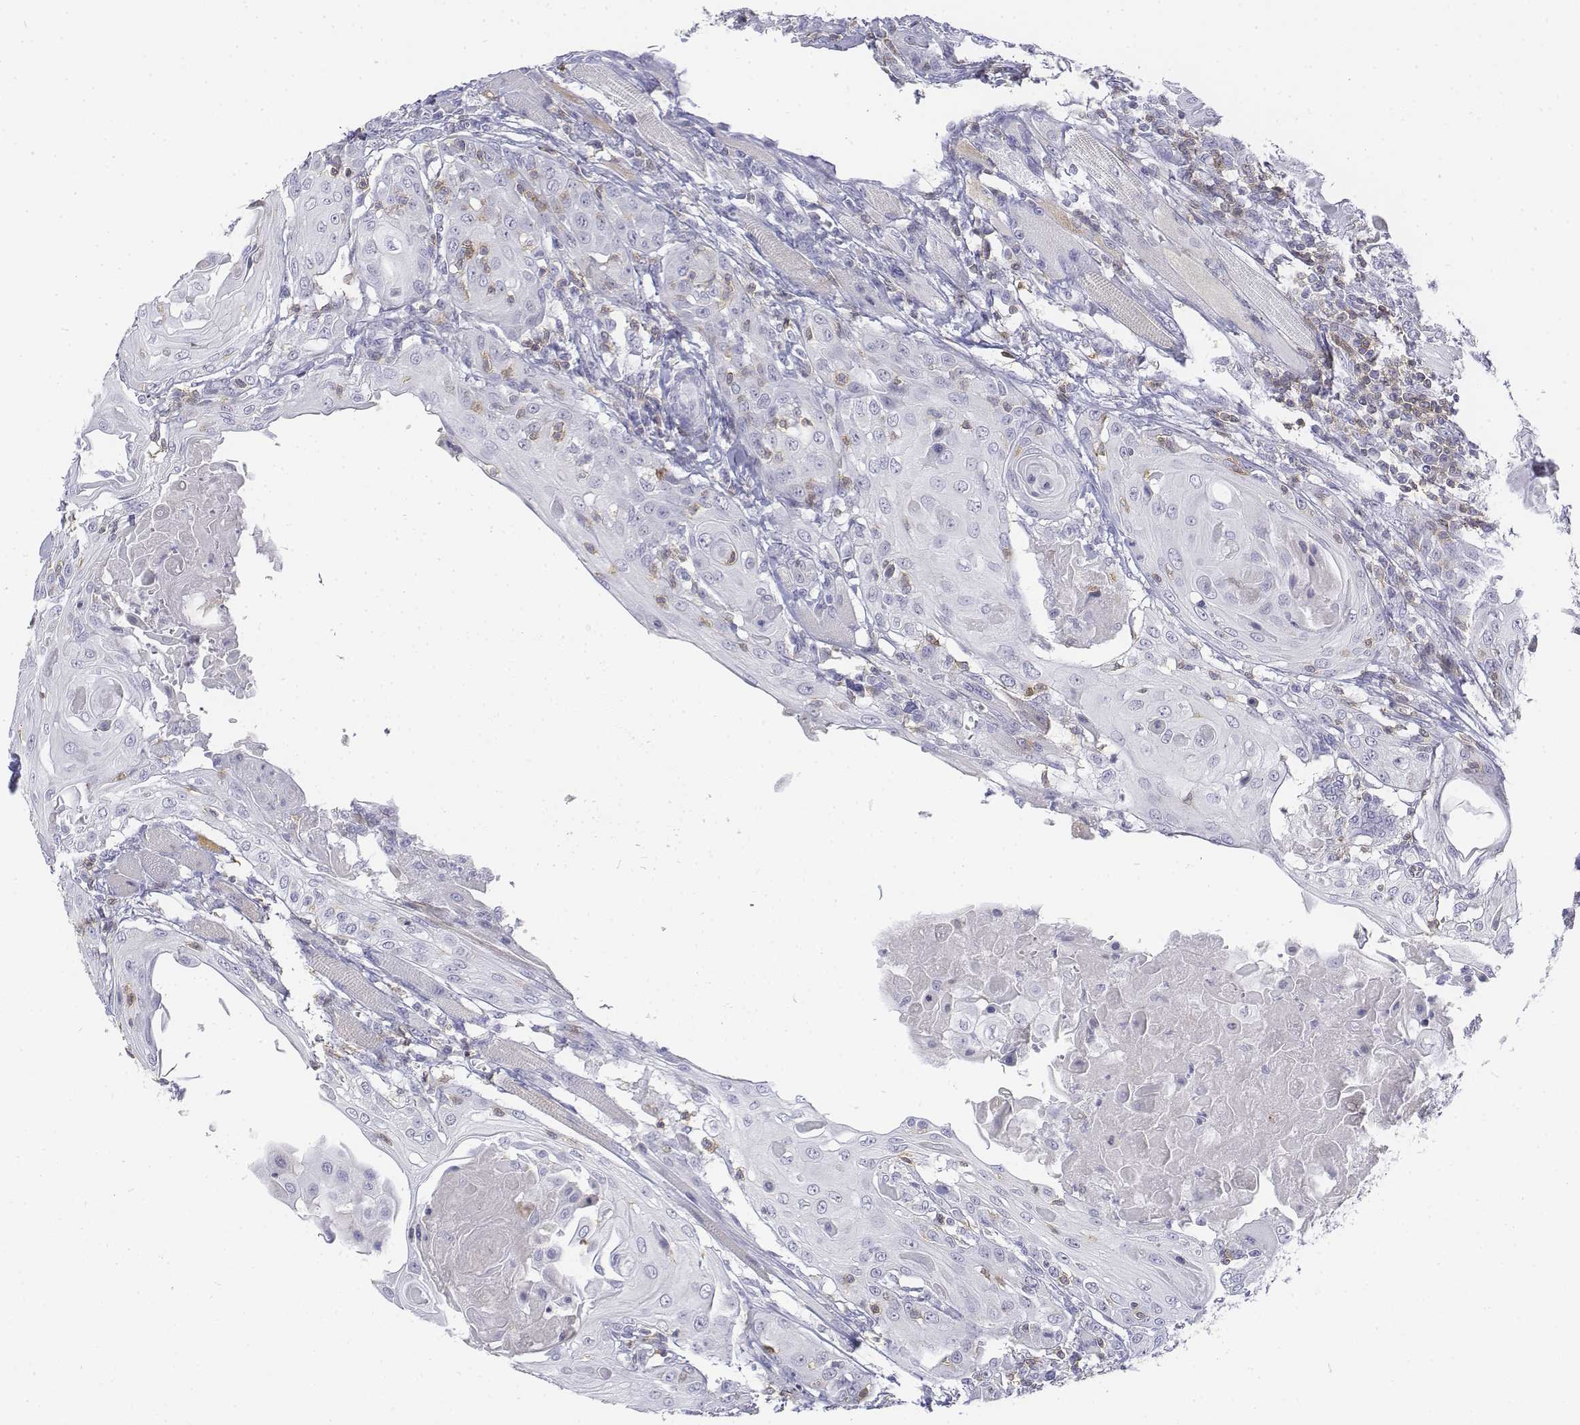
{"staining": {"intensity": "negative", "quantity": "none", "location": "none"}, "tissue": "head and neck cancer", "cell_type": "Tumor cells", "image_type": "cancer", "snomed": [{"axis": "morphology", "description": "Squamous cell carcinoma, NOS"}, {"axis": "topography", "description": "Head-Neck"}], "caption": "Immunohistochemistry (IHC) image of human head and neck cancer stained for a protein (brown), which reveals no staining in tumor cells. Brightfield microscopy of IHC stained with DAB (brown) and hematoxylin (blue), captured at high magnification.", "gene": "CD3E", "patient": {"sex": "female", "age": 80}}